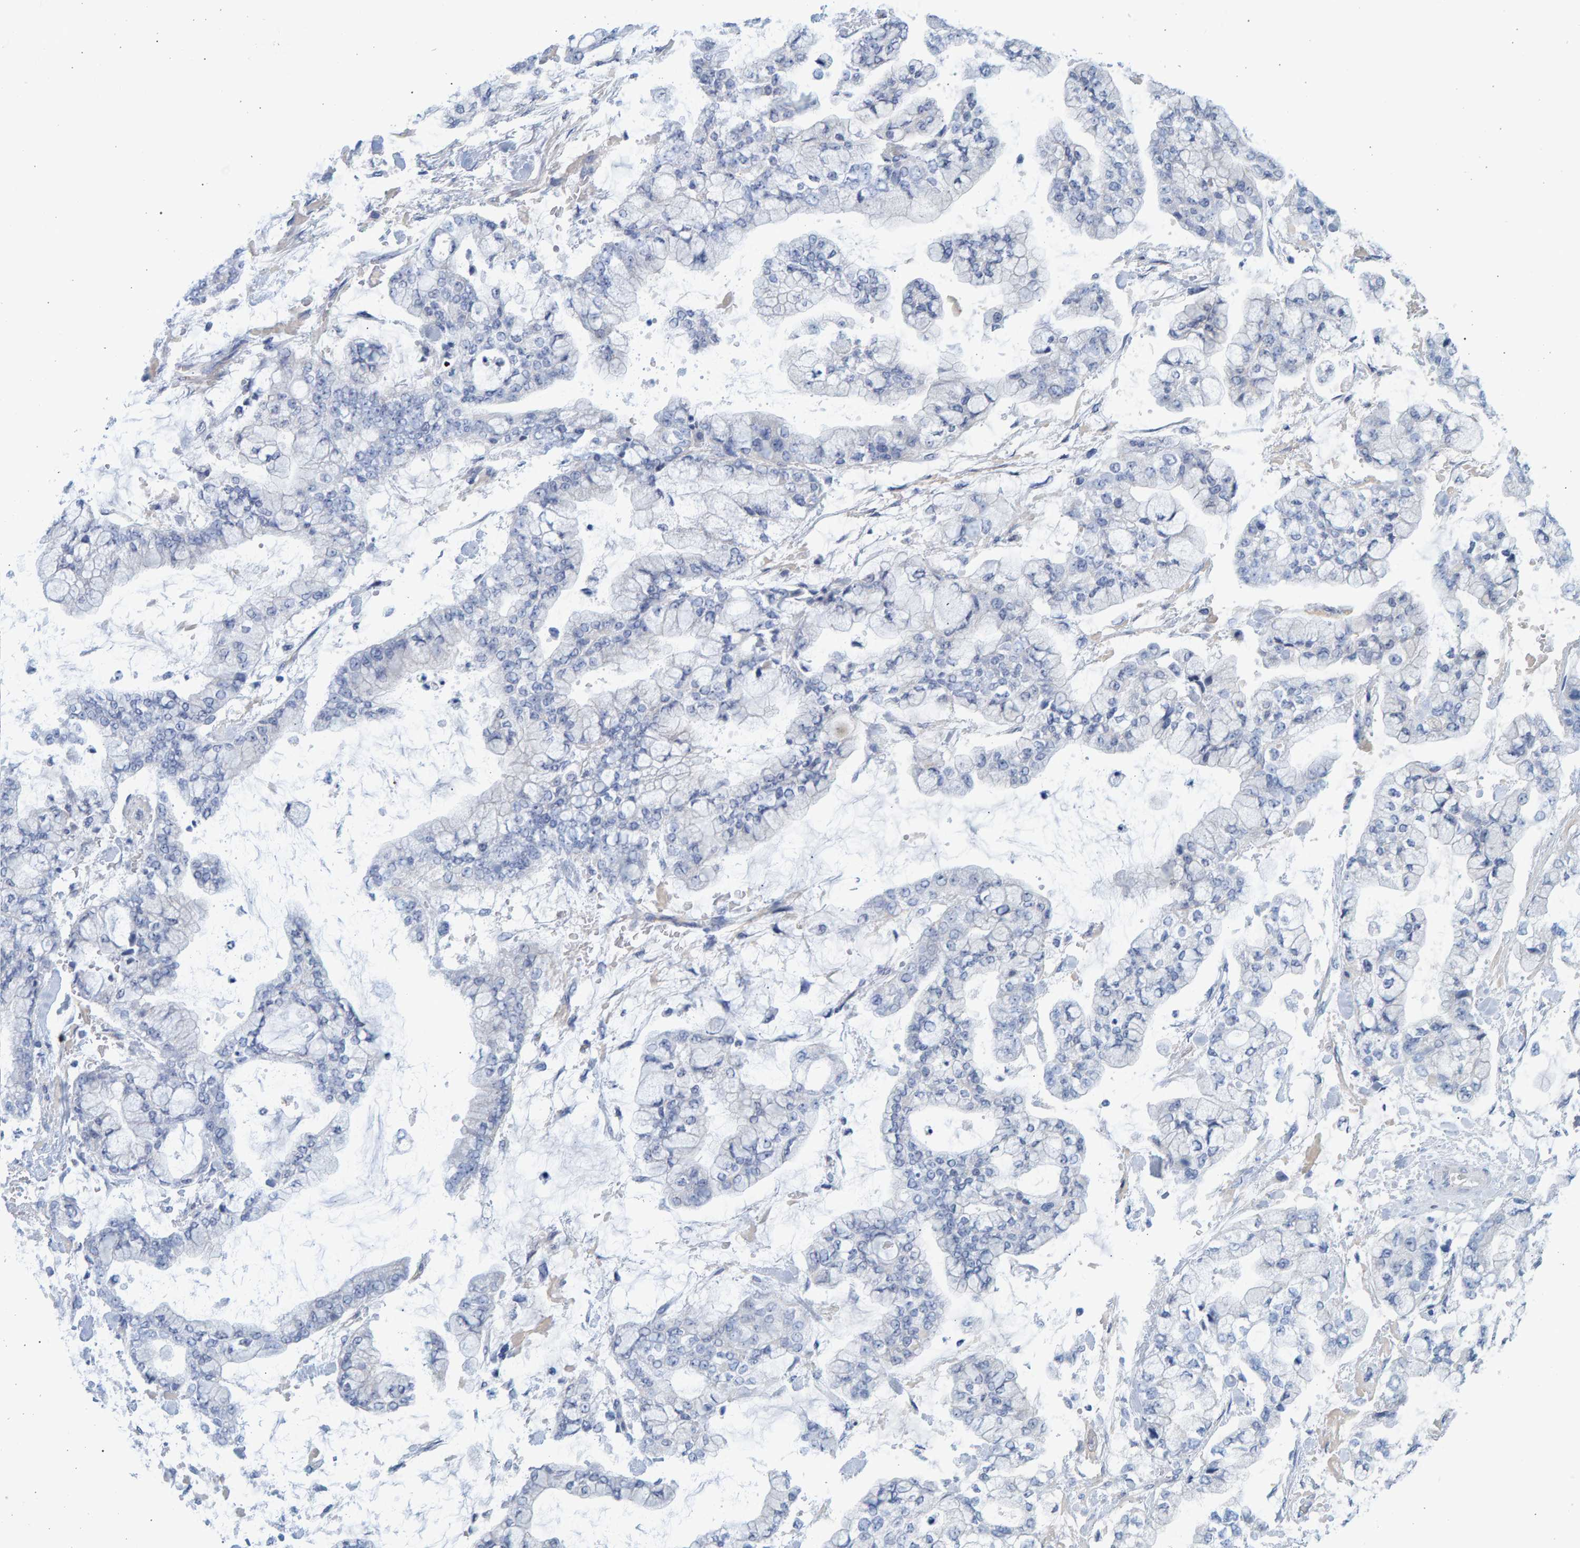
{"staining": {"intensity": "negative", "quantity": "none", "location": "none"}, "tissue": "stomach cancer", "cell_type": "Tumor cells", "image_type": "cancer", "snomed": [{"axis": "morphology", "description": "Normal tissue, NOS"}, {"axis": "morphology", "description": "Adenocarcinoma, NOS"}, {"axis": "topography", "description": "Stomach, upper"}, {"axis": "topography", "description": "Stomach"}], "caption": "An image of adenocarcinoma (stomach) stained for a protein demonstrates no brown staining in tumor cells. (Brightfield microscopy of DAB IHC at high magnification).", "gene": "SLC34A3", "patient": {"sex": "male", "age": 76}}